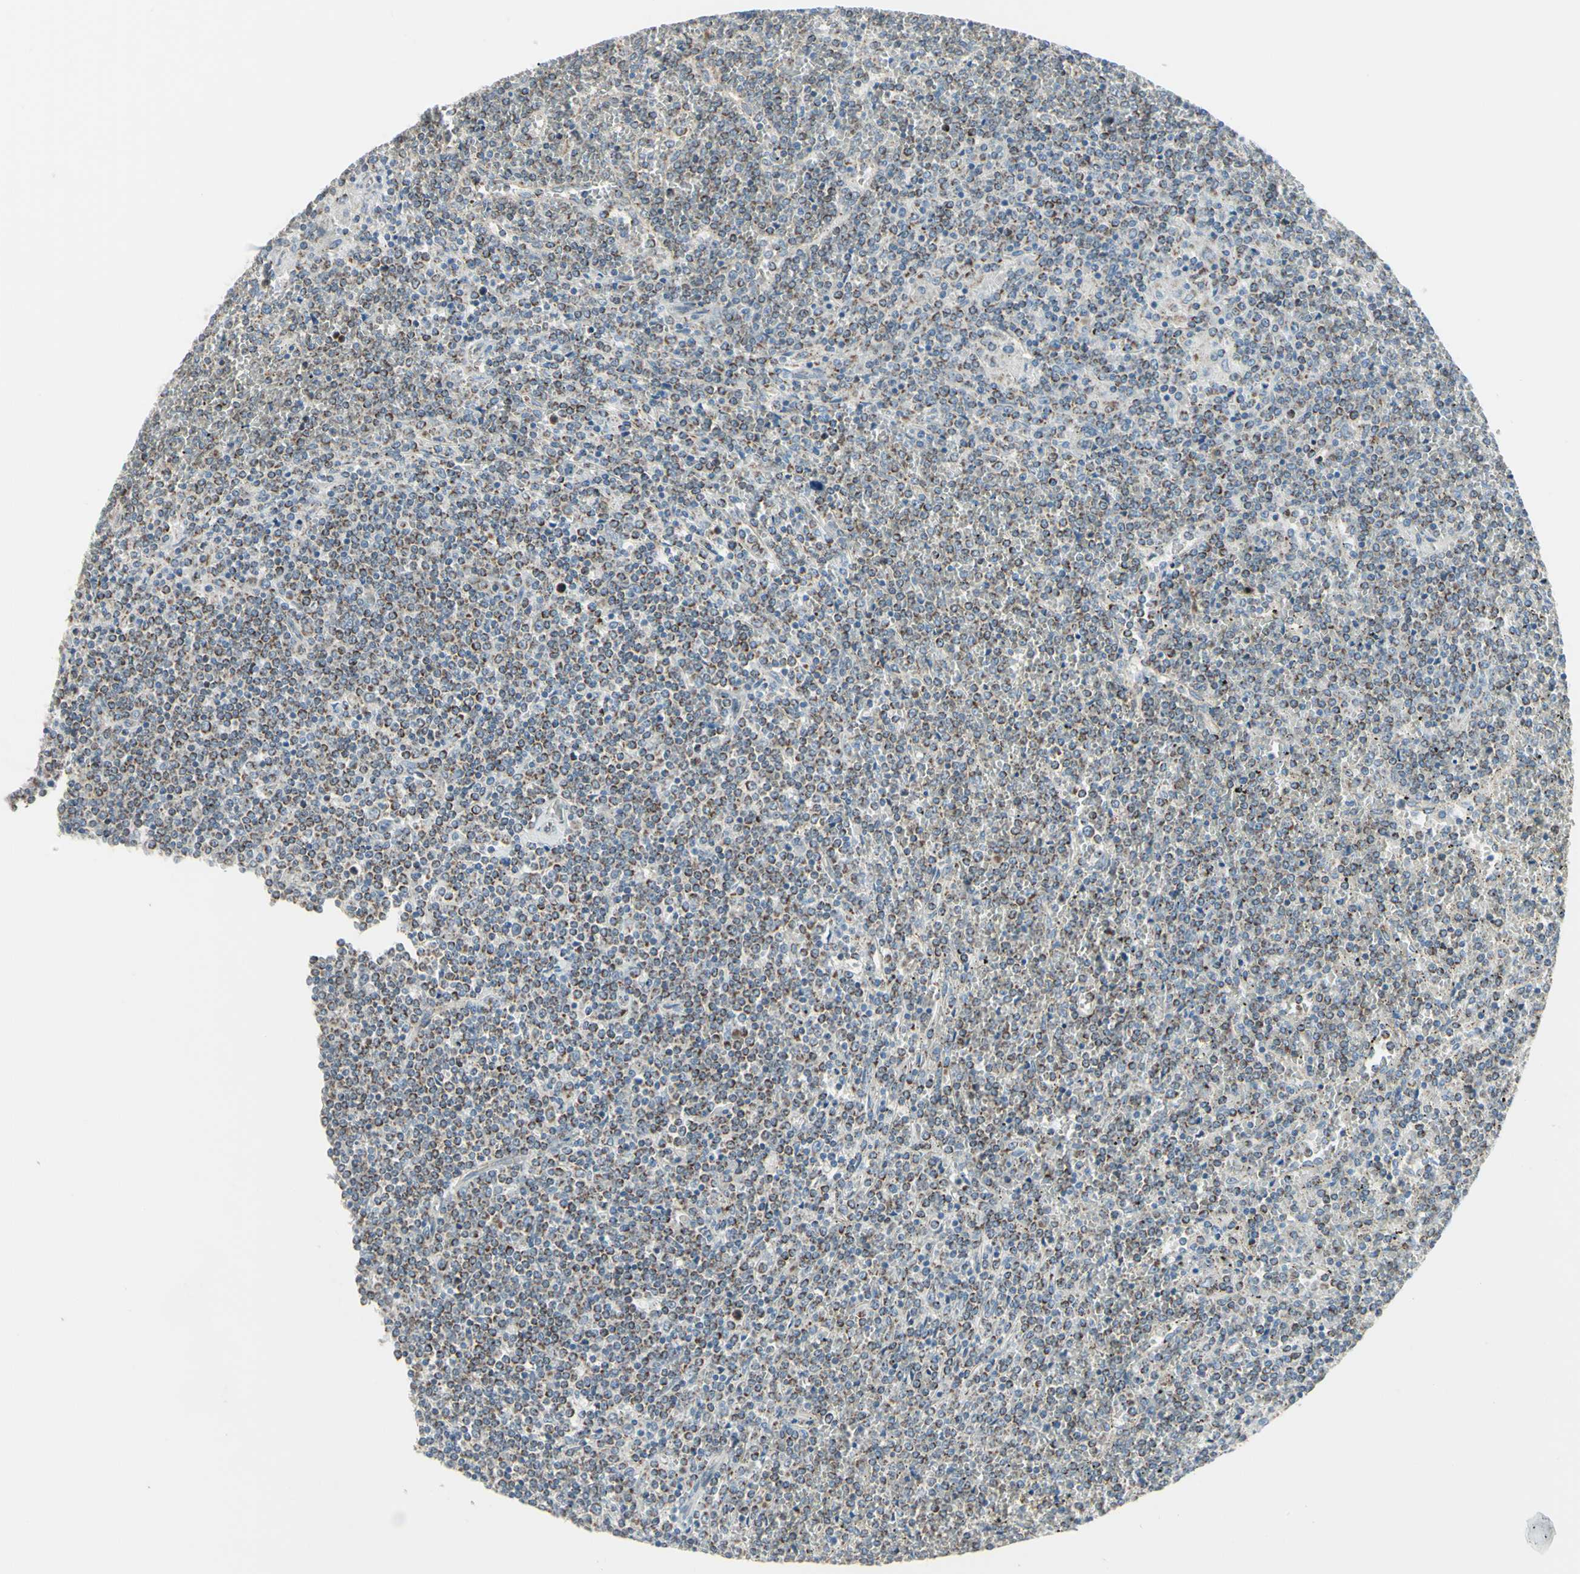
{"staining": {"intensity": "moderate", "quantity": "25%-75%", "location": "cytoplasmic/membranous"}, "tissue": "lymphoma", "cell_type": "Tumor cells", "image_type": "cancer", "snomed": [{"axis": "morphology", "description": "Malignant lymphoma, non-Hodgkin's type, Low grade"}, {"axis": "topography", "description": "Spleen"}], "caption": "Immunohistochemistry (IHC) image of human lymphoma stained for a protein (brown), which exhibits medium levels of moderate cytoplasmic/membranous positivity in approximately 25%-75% of tumor cells.", "gene": "FAM171B", "patient": {"sex": "female", "age": 19}}